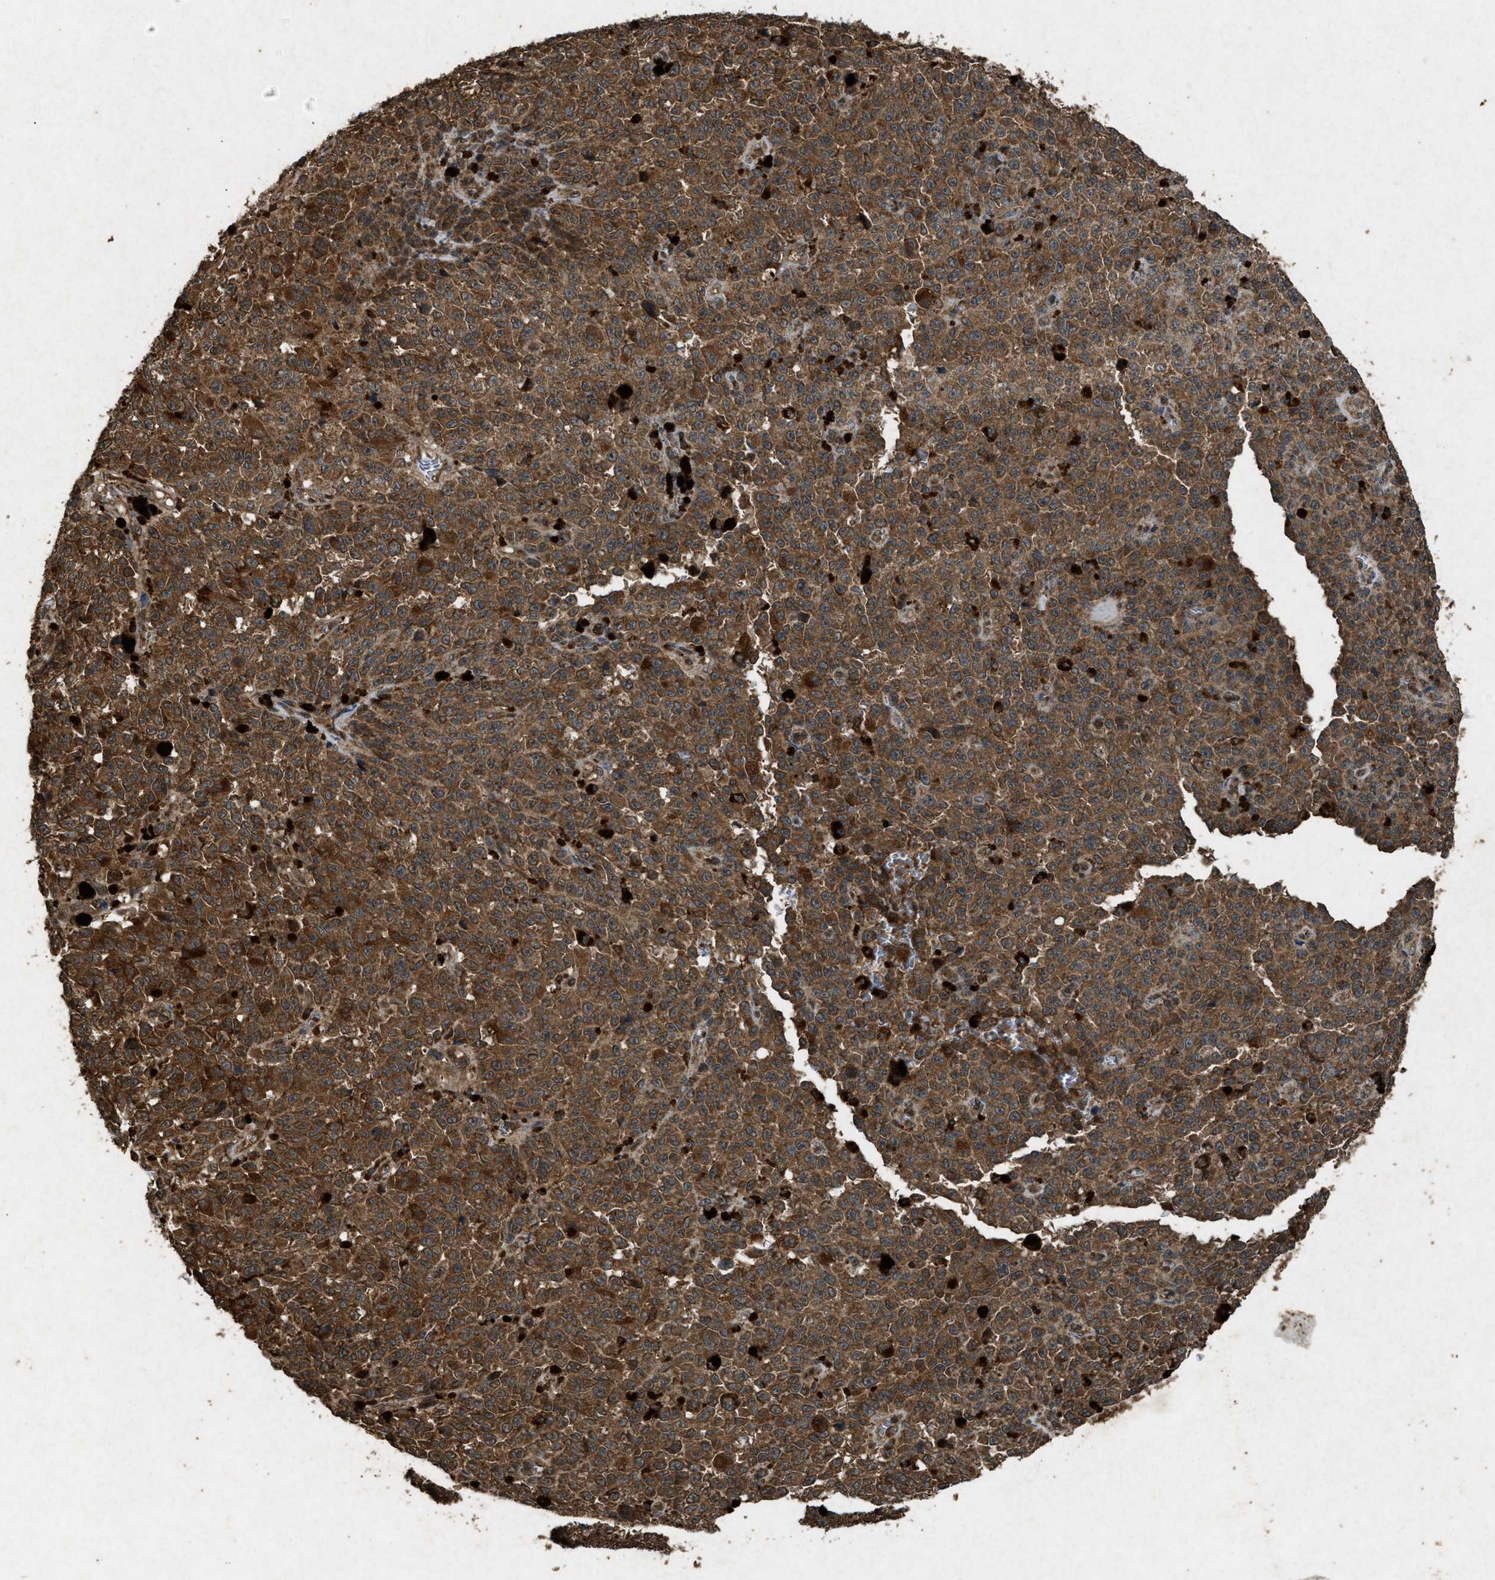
{"staining": {"intensity": "strong", "quantity": ">75%", "location": "cytoplasmic/membranous"}, "tissue": "melanoma", "cell_type": "Tumor cells", "image_type": "cancer", "snomed": [{"axis": "morphology", "description": "Malignant melanoma, NOS"}, {"axis": "topography", "description": "Skin"}], "caption": "Immunohistochemical staining of malignant melanoma reveals strong cytoplasmic/membranous protein positivity in approximately >75% of tumor cells. (Stains: DAB in brown, nuclei in blue, Microscopy: brightfield microscopy at high magnification).", "gene": "OAS1", "patient": {"sex": "female", "age": 82}}